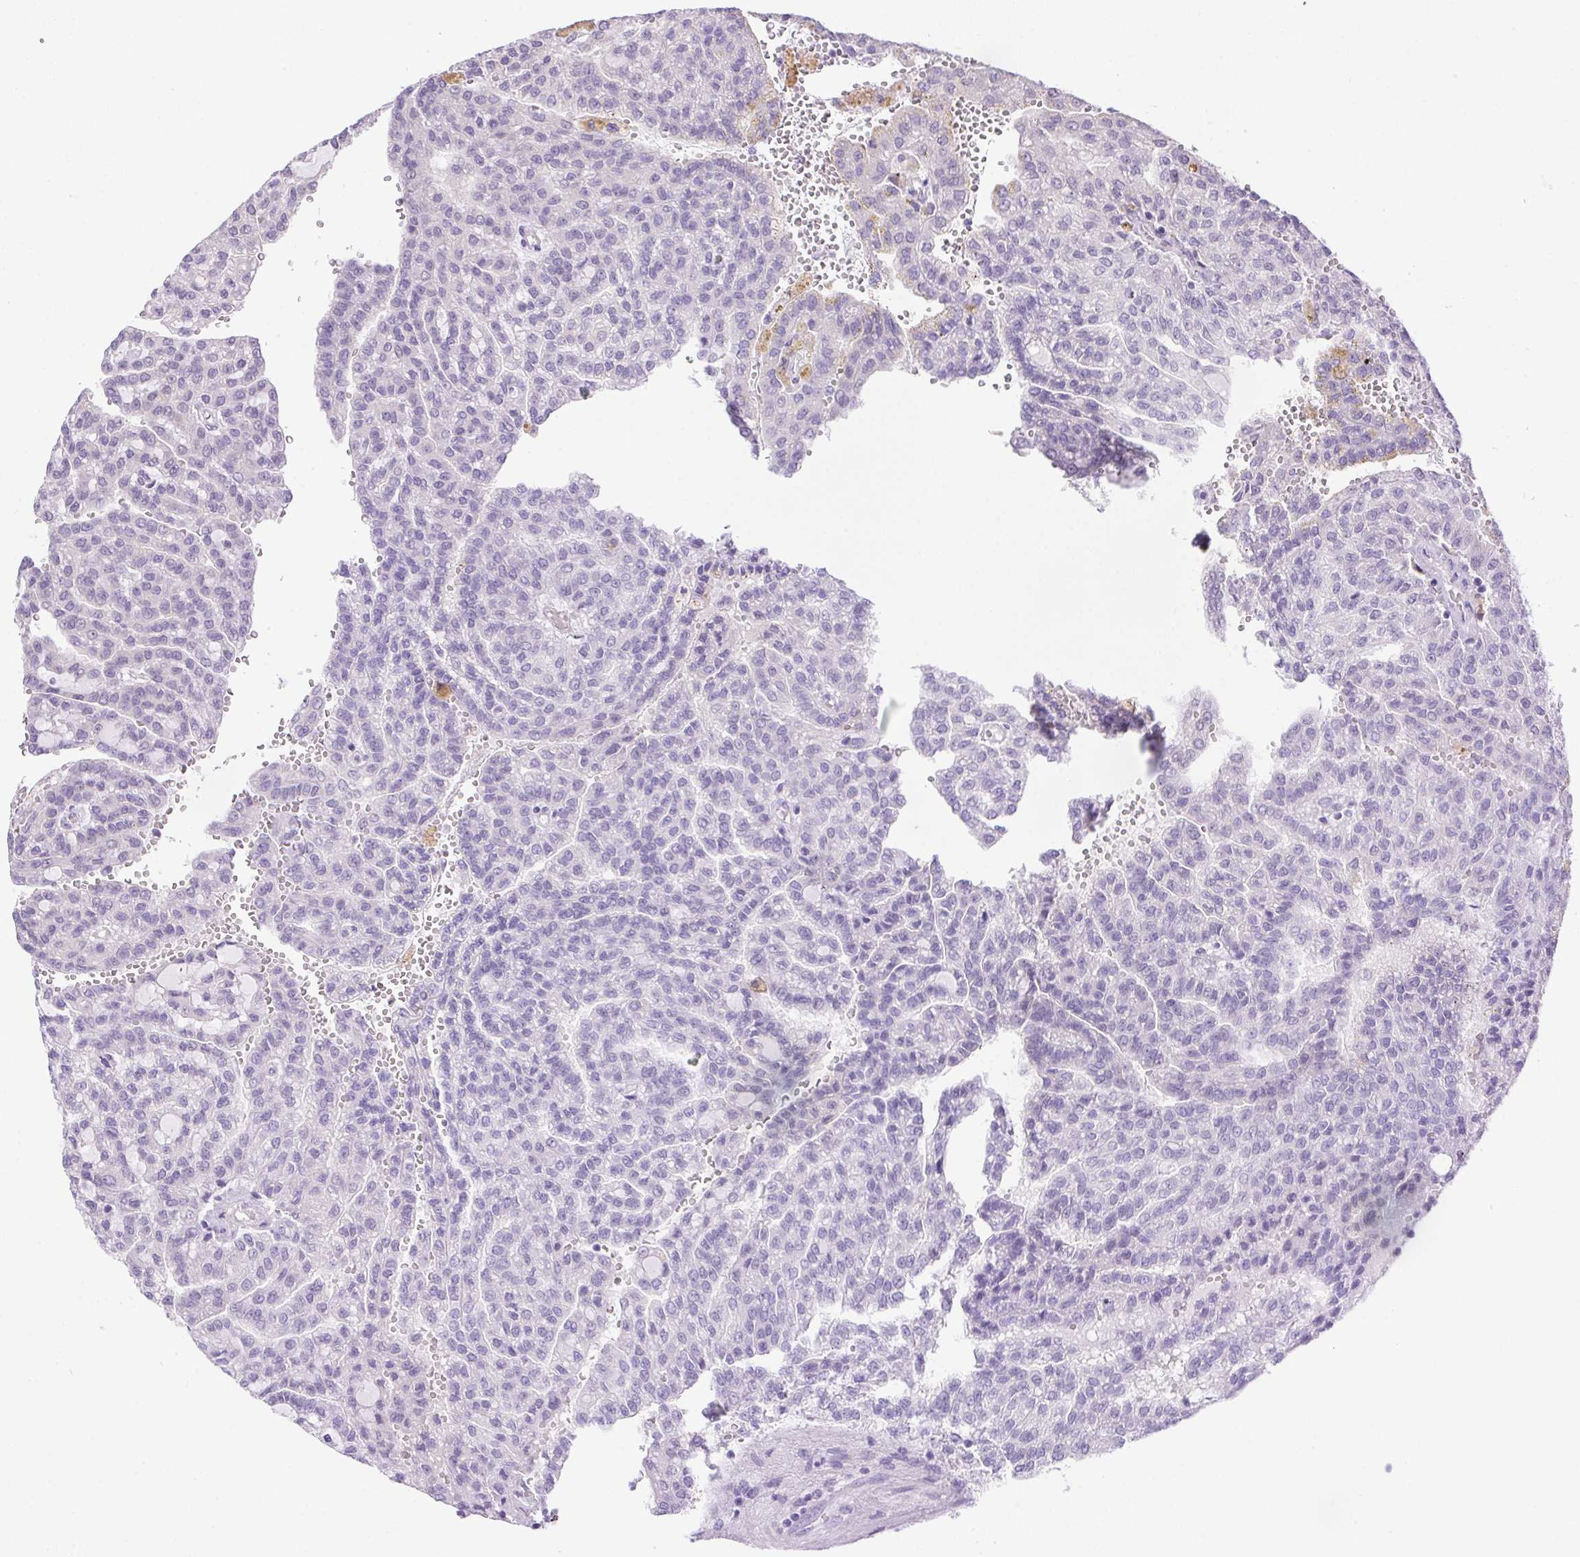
{"staining": {"intensity": "negative", "quantity": "none", "location": "none"}, "tissue": "renal cancer", "cell_type": "Tumor cells", "image_type": "cancer", "snomed": [{"axis": "morphology", "description": "Adenocarcinoma, NOS"}, {"axis": "topography", "description": "Kidney"}], "caption": "Immunohistochemistry of renal cancer (adenocarcinoma) displays no staining in tumor cells.", "gene": "LRRTM1", "patient": {"sex": "male", "age": 63}}